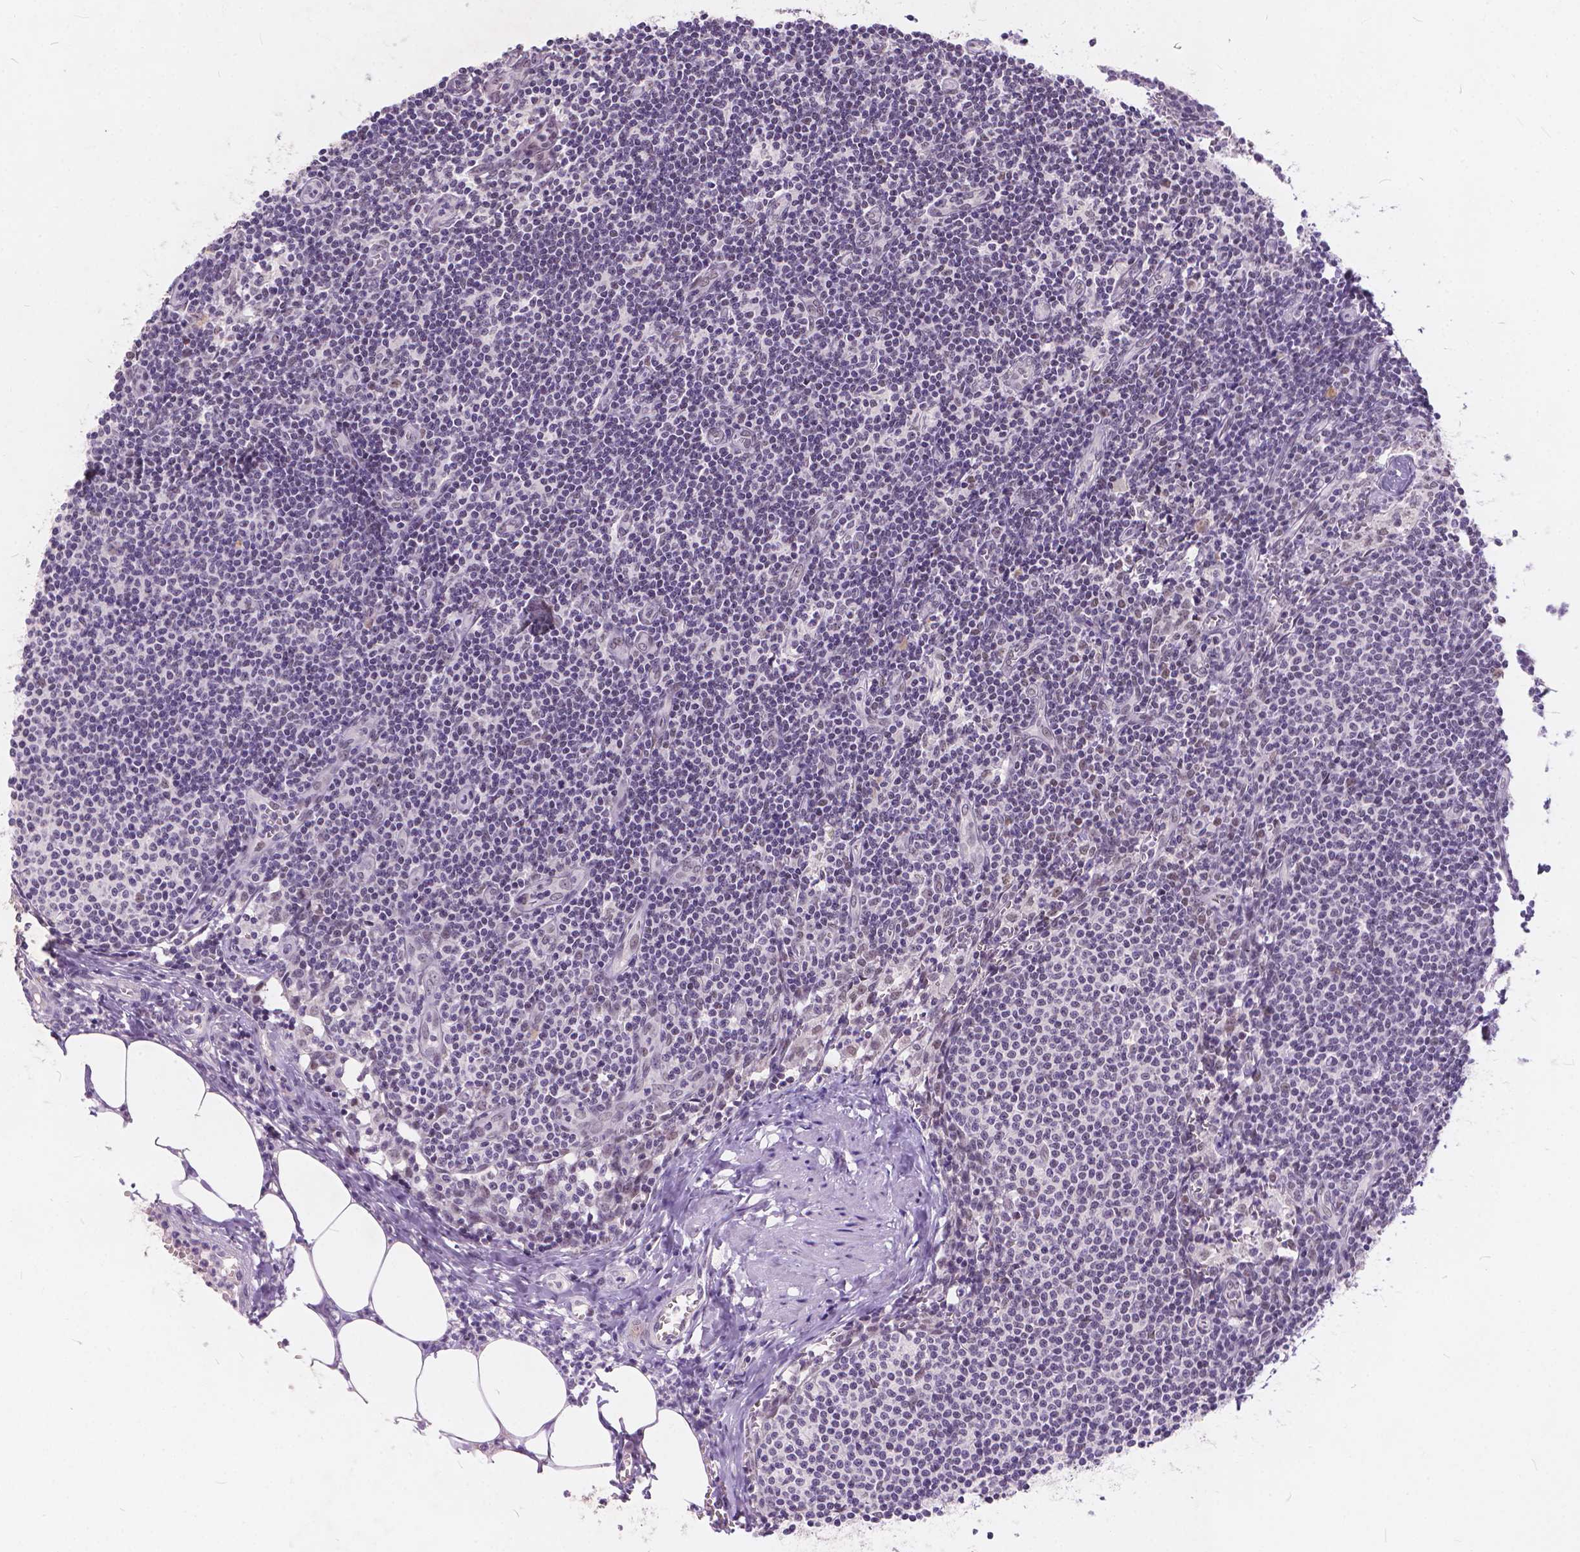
{"staining": {"intensity": "negative", "quantity": "none", "location": "none"}, "tissue": "lymph node", "cell_type": "Germinal center cells", "image_type": "normal", "snomed": [{"axis": "morphology", "description": "Normal tissue, NOS"}, {"axis": "topography", "description": "Lymph node"}], "caption": "This is an immunohistochemistry histopathology image of normal lymph node. There is no expression in germinal center cells.", "gene": "FAM53A", "patient": {"sex": "female", "age": 50}}